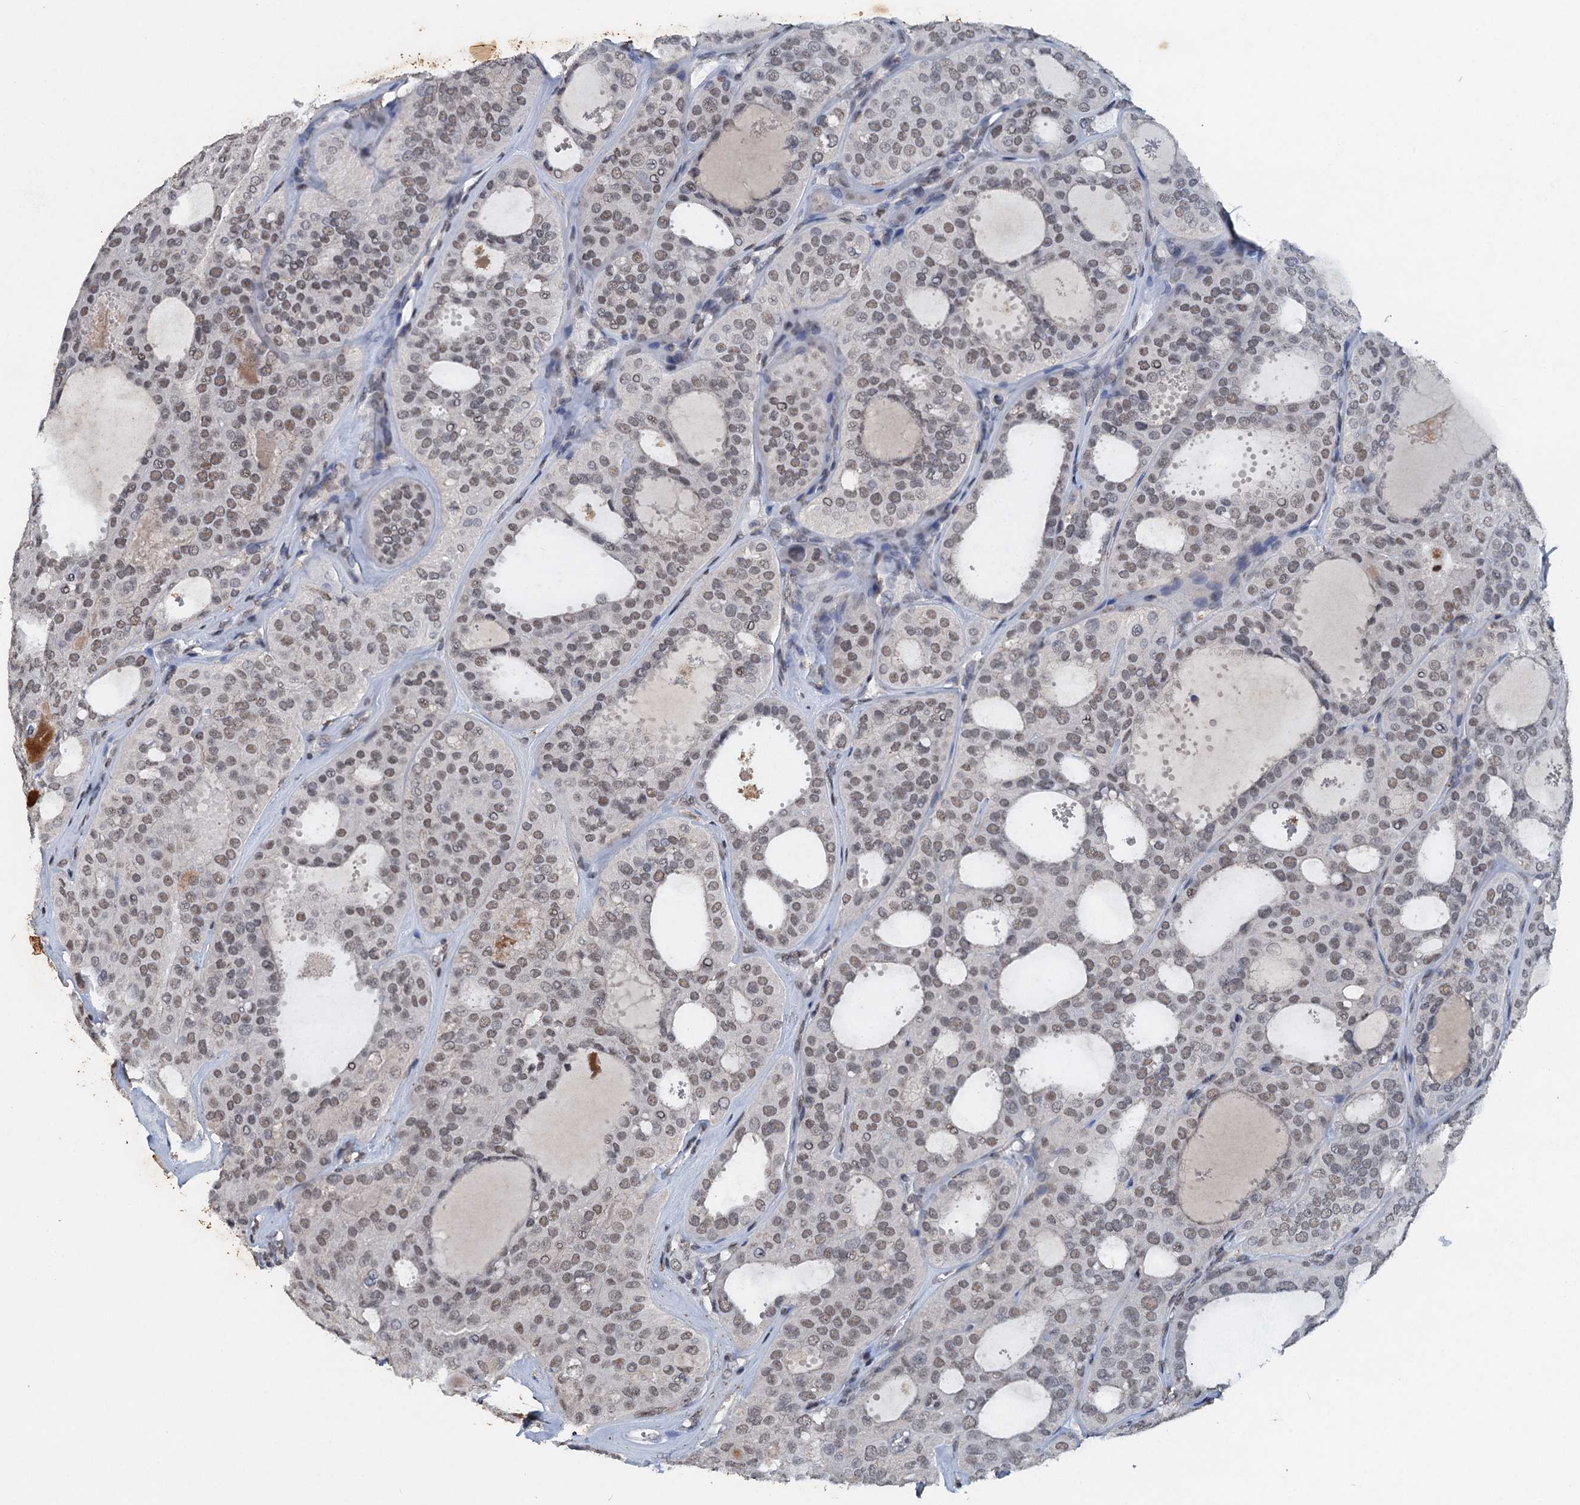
{"staining": {"intensity": "weak", "quantity": "25%-75%", "location": "nuclear"}, "tissue": "thyroid cancer", "cell_type": "Tumor cells", "image_type": "cancer", "snomed": [{"axis": "morphology", "description": "Follicular adenoma carcinoma, NOS"}, {"axis": "topography", "description": "Thyroid gland"}], "caption": "About 25%-75% of tumor cells in human thyroid cancer (follicular adenoma carcinoma) display weak nuclear protein staining as visualized by brown immunohistochemical staining.", "gene": "CSTF3", "patient": {"sex": "male", "age": 75}}